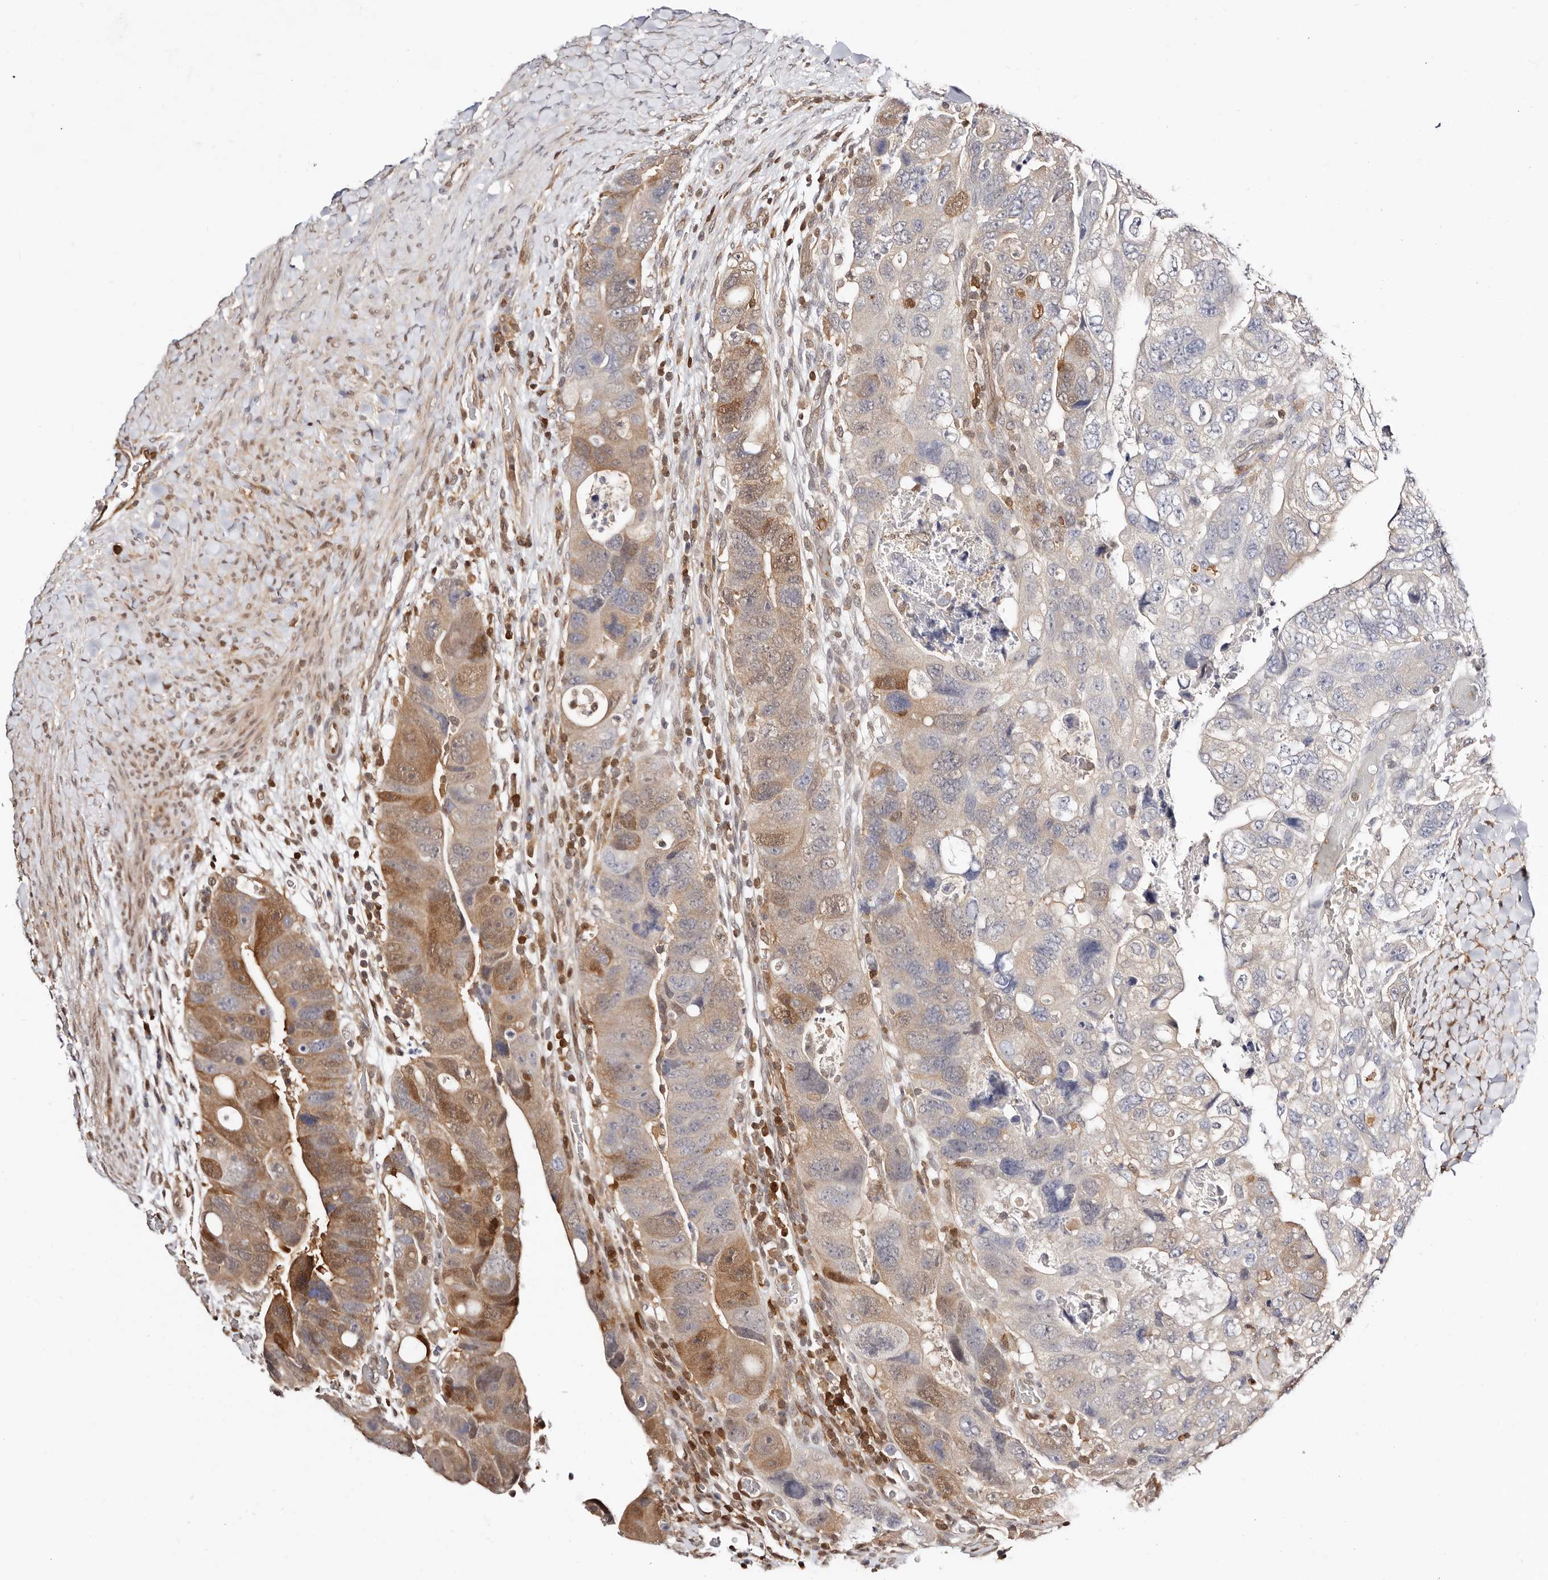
{"staining": {"intensity": "moderate", "quantity": "<25%", "location": "cytoplasmic/membranous,nuclear"}, "tissue": "colorectal cancer", "cell_type": "Tumor cells", "image_type": "cancer", "snomed": [{"axis": "morphology", "description": "Adenocarcinoma, NOS"}, {"axis": "topography", "description": "Rectum"}], "caption": "Immunohistochemistry of human adenocarcinoma (colorectal) reveals low levels of moderate cytoplasmic/membranous and nuclear positivity in about <25% of tumor cells.", "gene": "STAT5A", "patient": {"sex": "male", "age": 59}}